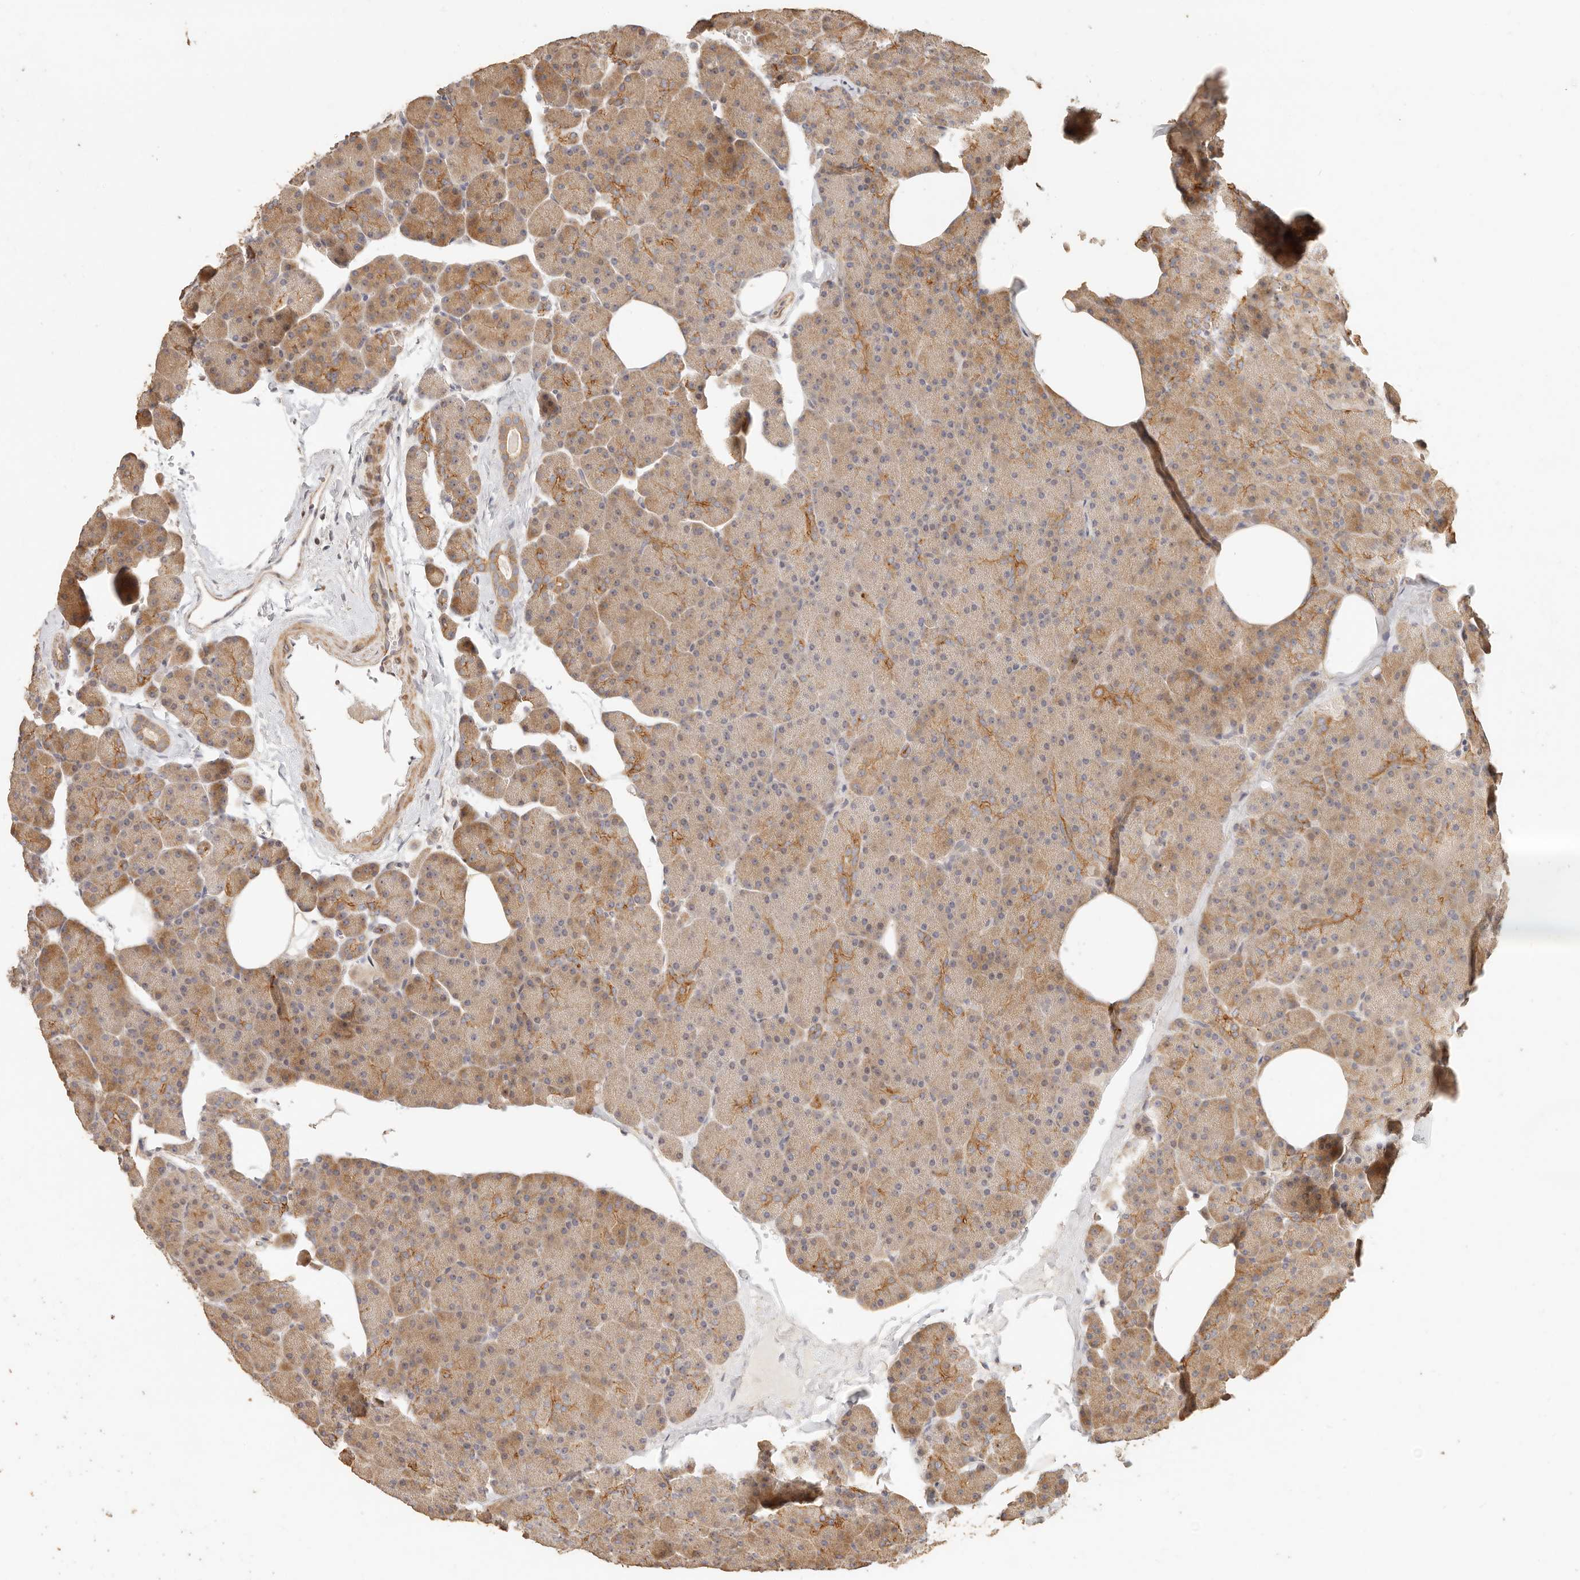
{"staining": {"intensity": "moderate", "quantity": "25%-75%", "location": "cytoplasmic/membranous,nuclear"}, "tissue": "pancreas", "cell_type": "Exocrine glandular cells", "image_type": "normal", "snomed": [{"axis": "morphology", "description": "Normal tissue, NOS"}, {"axis": "morphology", "description": "Carcinoid, malignant, NOS"}, {"axis": "topography", "description": "Pancreas"}], "caption": "Pancreas stained for a protein displays moderate cytoplasmic/membranous,nuclear positivity in exocrine glandular cells.", "gene": "PTPN22", "patient": {"sex": "female", "age": 35}}